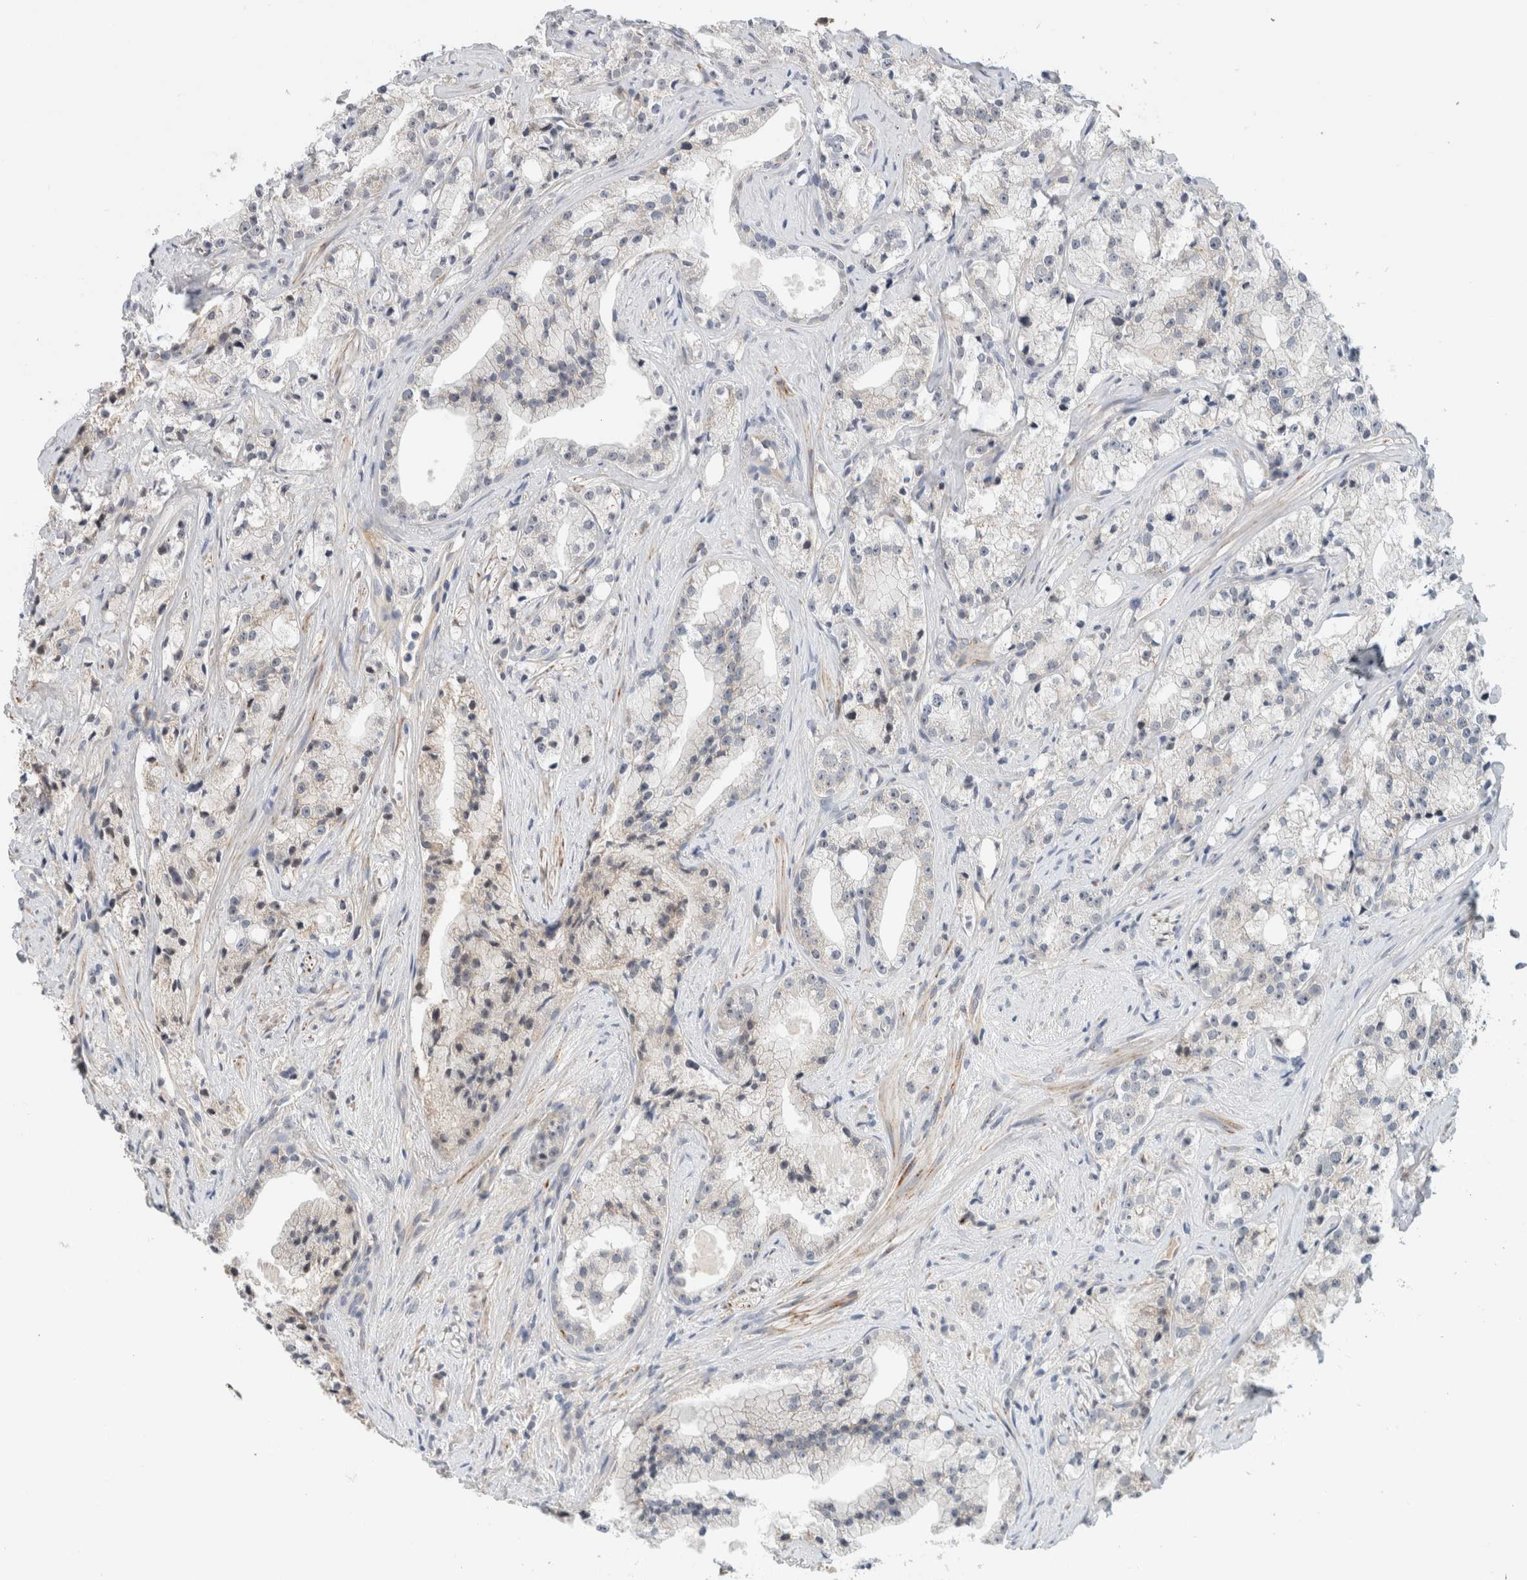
{"staining": {"intensity": "negative", "quantity": "none", "location": "none"}, "tissue": "prostate cancer", "cell_type": "Tumor cells", "image_type": "cancer", "snomed": [{"axis": "morphology", "description": "Adenocarcinoma, High grade"}, {"axis": "topography", "description": "Prostate"}], "caption": "Immunohistochemistry (IHC) histopathology image of neoplastic tissue: prostate cancer (high-grade adenocarcinoma) stained with DAB (3,3'-diaminobenzidine) demonstrates no significant protein expression in tumor cells. The staining is performed using DAB (3,3'-diaminobenzidine) brown chromogen with nuclei counter-stained in using hematoxylin.", "gene": "HCN3", "patient": {"sex": "male", "age": 64}}